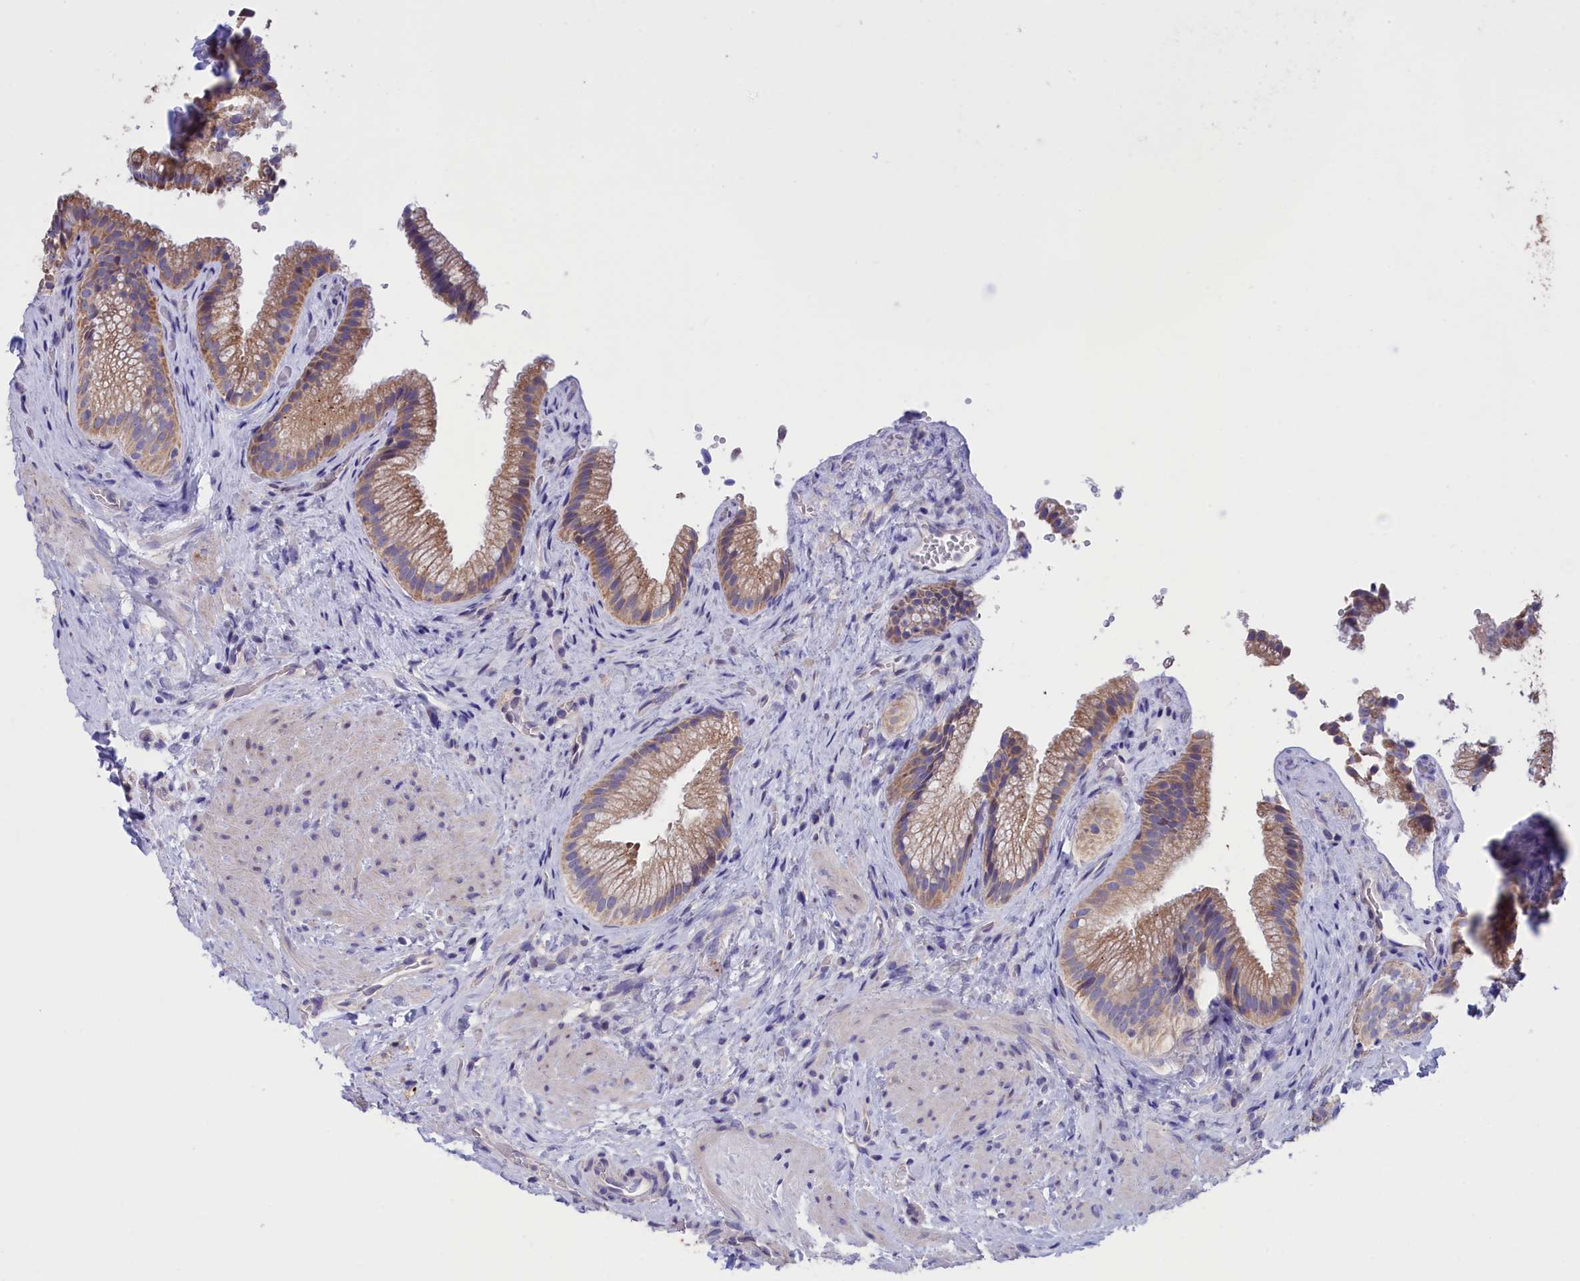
{"staining": {"intensity": "moderate", "quantity": ">75%", "location": "cytoplasmic/membranous"}, "tissue": "gallbladder", "cell_type": "Glandular cells", "image_type": "normal", "snomed": [{"axis": "morphology", "description": "Normal tissue, NOS"}, {"axis": "morphology", "description": "Inflammation, NOS"}, {"axis": "topography", "description": "Gallbladder"}], "caption": "Gallbladder stained with immunohistochemistry shows moderate cytoplasmic/membranous expression in about >75% of glandular cells. The staining is performed using DAB (3,3'-diaminobenzidine) brown chromogen to label protein expression. The nuclei are counter-stained blue using hematoxylin.", "gene": "CYP2U1", "patient": {"sex": "male", "age": 51}}